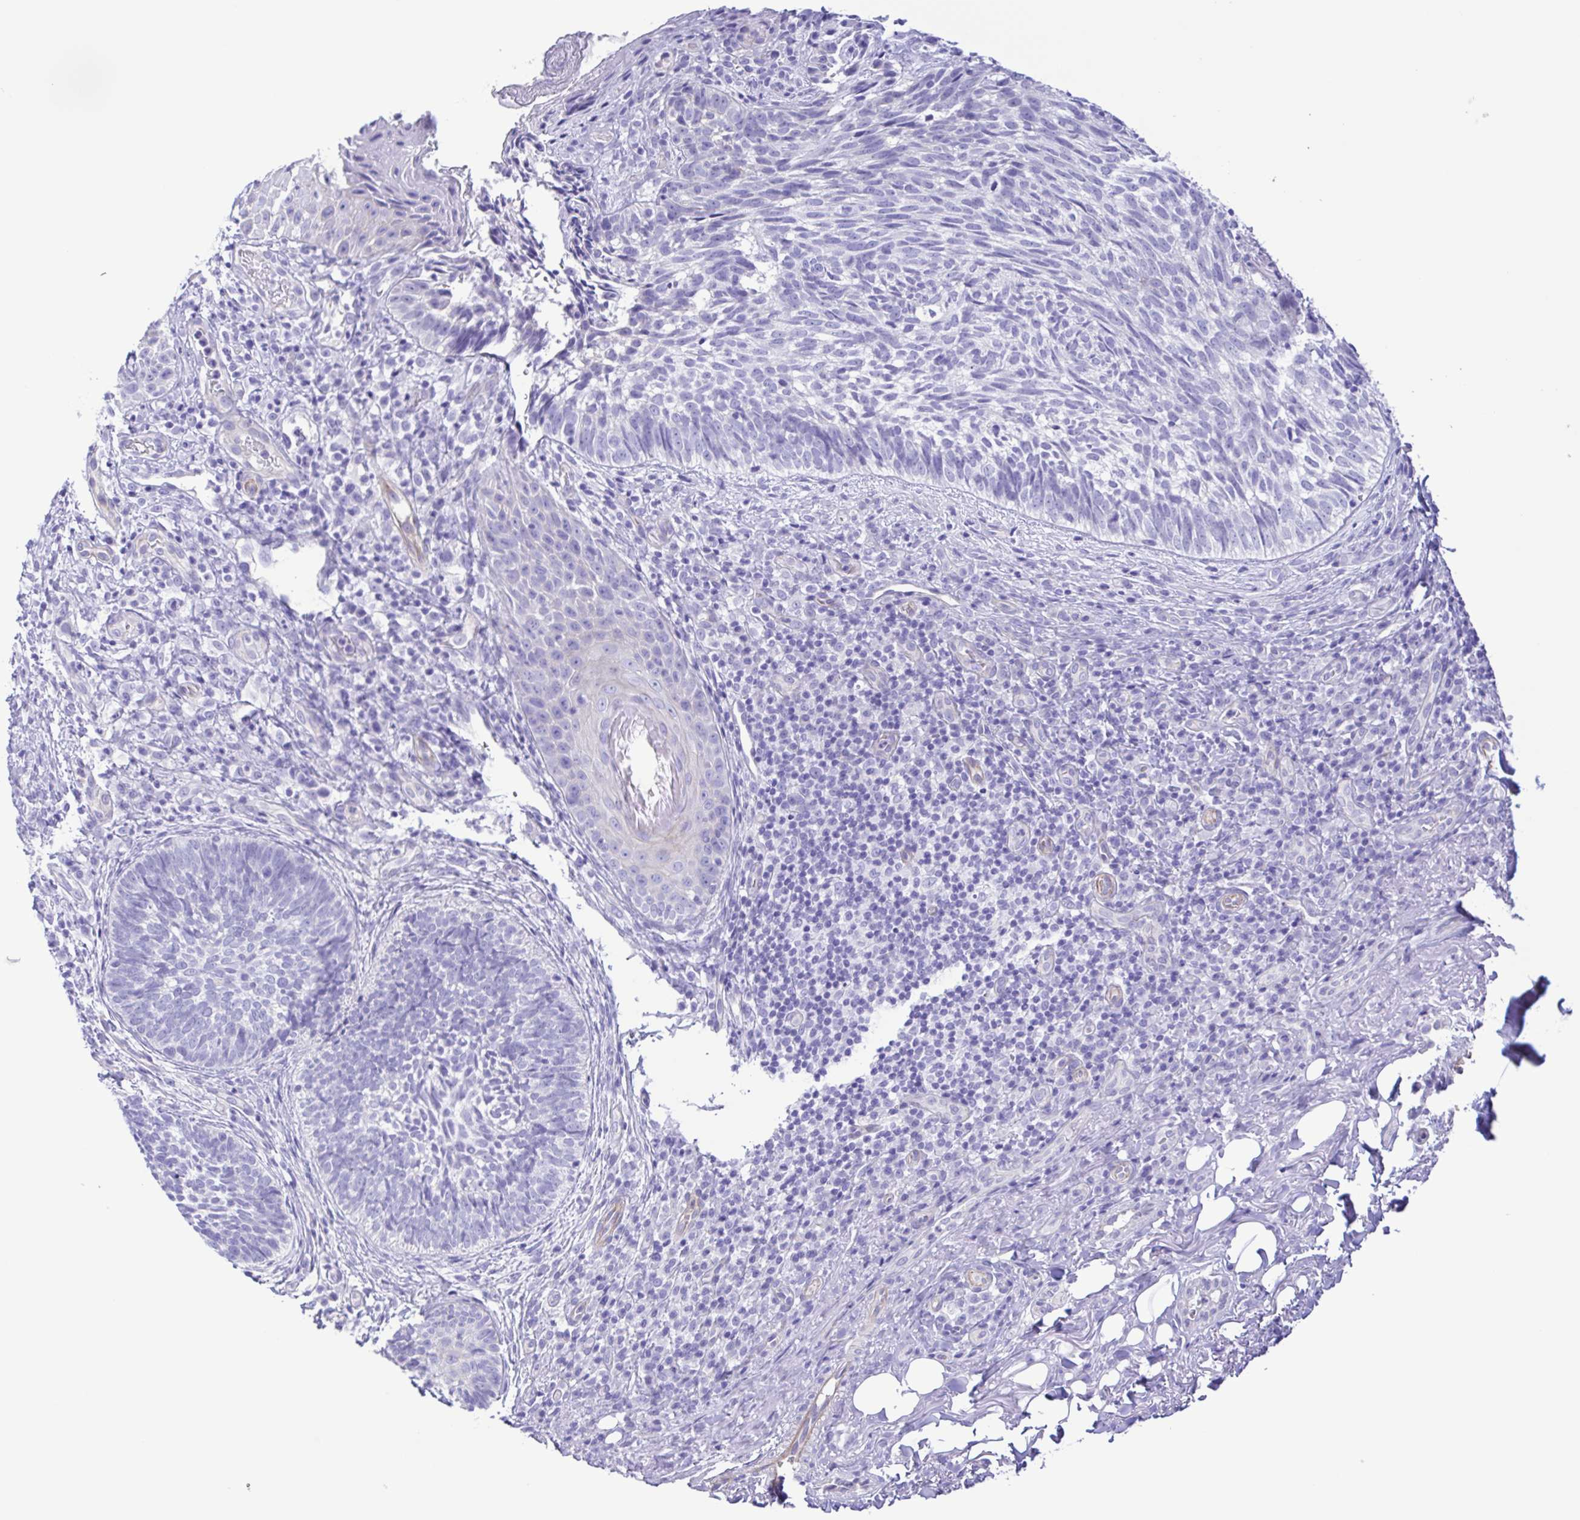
{"staining": {"intensity": "negative", "quantity": "none", "location": "none"}, "tissue": "skin cancer", "cell_type": "Tumor cells", "image_type": "cancer", "snomed": [{"axis": "morphology", "description": "Basal cell carcinoma"}, {"axis": "topography", "description": "Skin"}], "caption": "Immunohistochemistry micrograph of neoplastic tissue: skin cancer stained with DAB (3,3'-diaminobenzidine) shows no significant protein positivity in tumor cells.", "gene": "CYP11A1", "patient": {"sex": "male", "age": 65}}